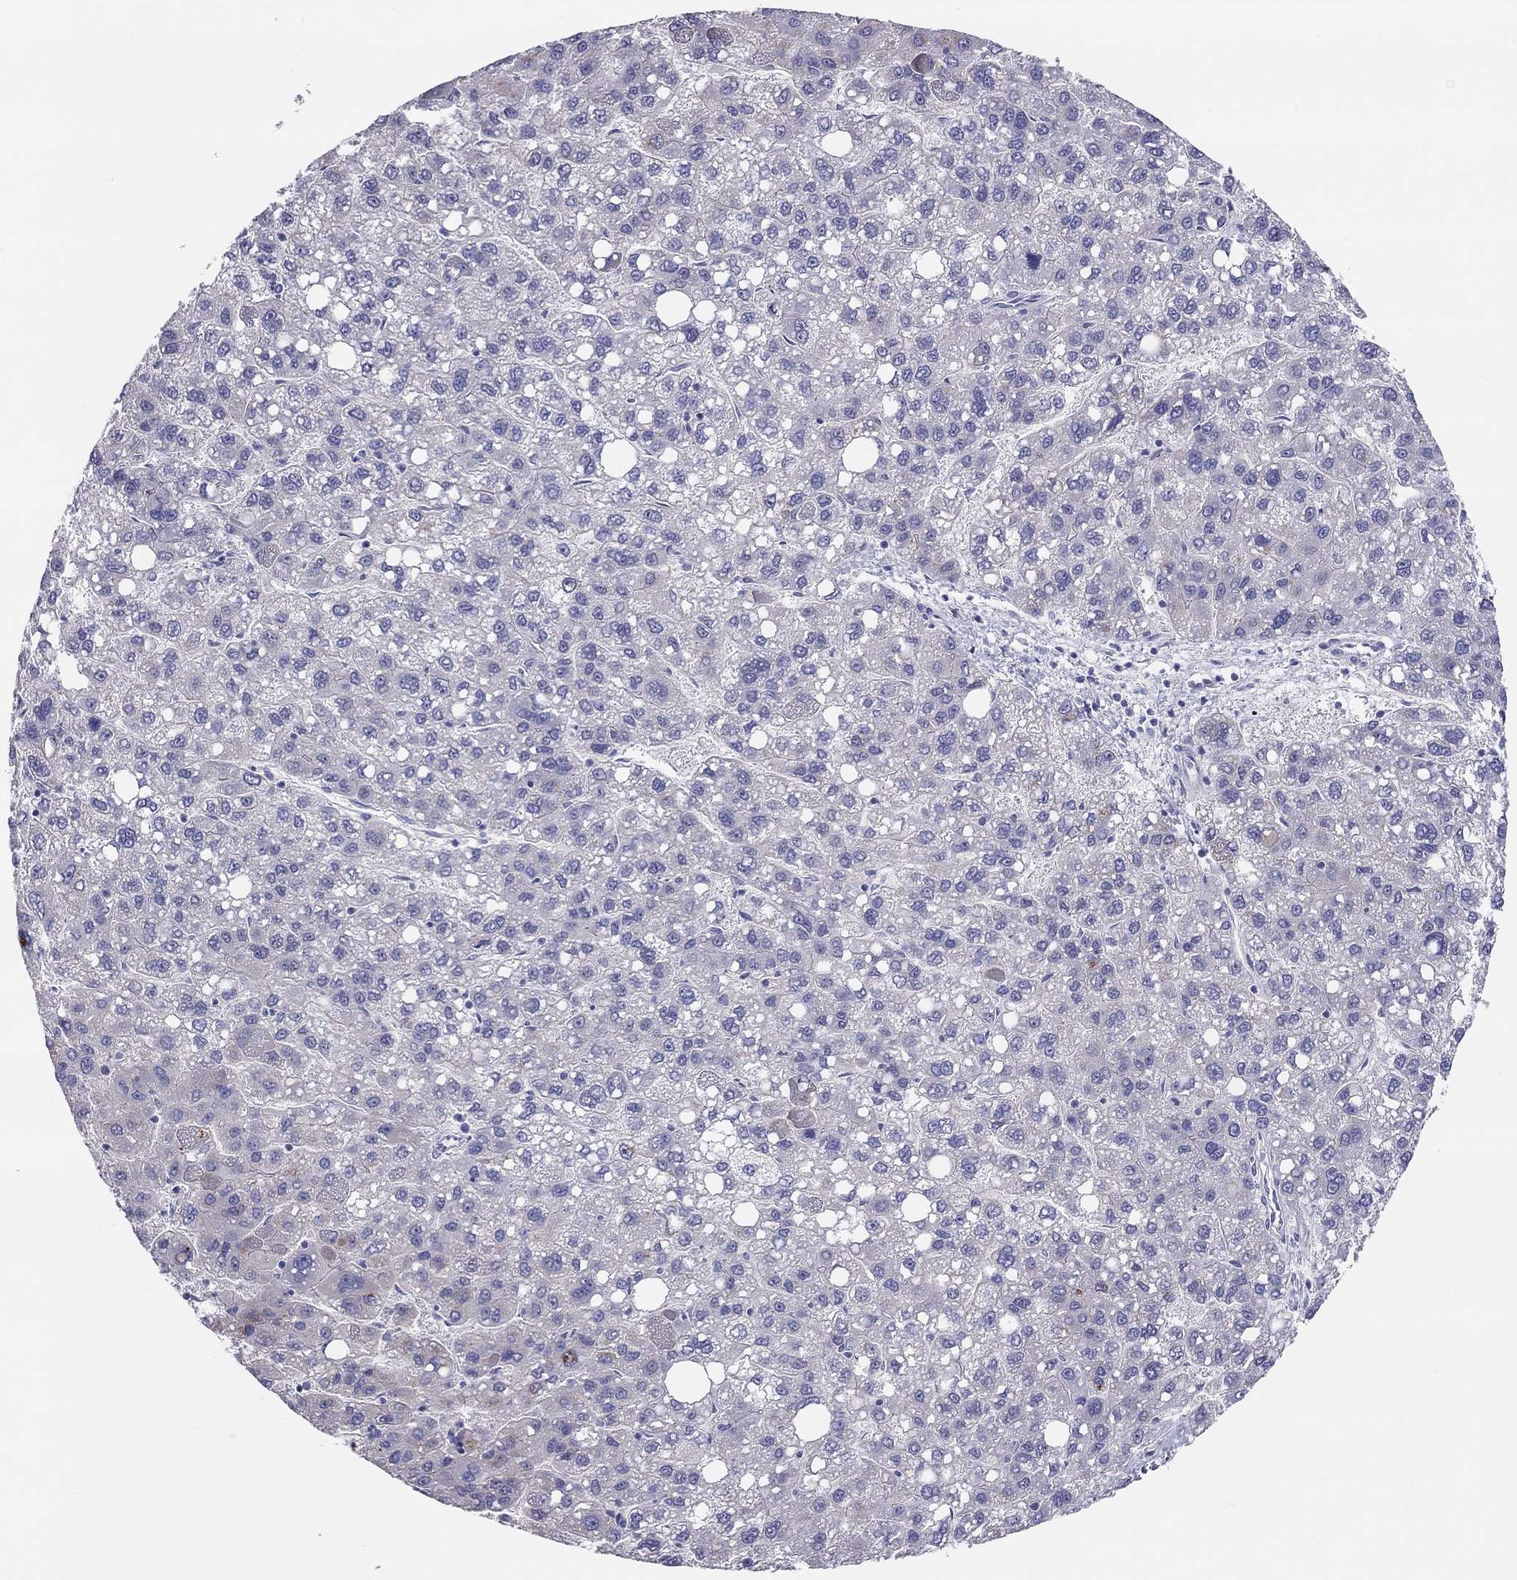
{"staining": {"intensity": "negative", "quantity": "none", "location": "none"}, "tissue": "liver cancer", "cell_type": "Tumor cells", "image_type": "cancer", "snomed": [{"axis": "morphology", "description": "Carcinoma, Hepatocellular, NOS"}, {"axis": "topography", "description": "Liver"}], "caption": "Immunohistochemistry of liver cancer shows no positivity in tumor cells. The staining is performed using DAB brown chromogen with nuclei counter-stained in using hematoxylin.", "gene": "MGAT4C", "patient": {"sex": "female", "age": 82}}